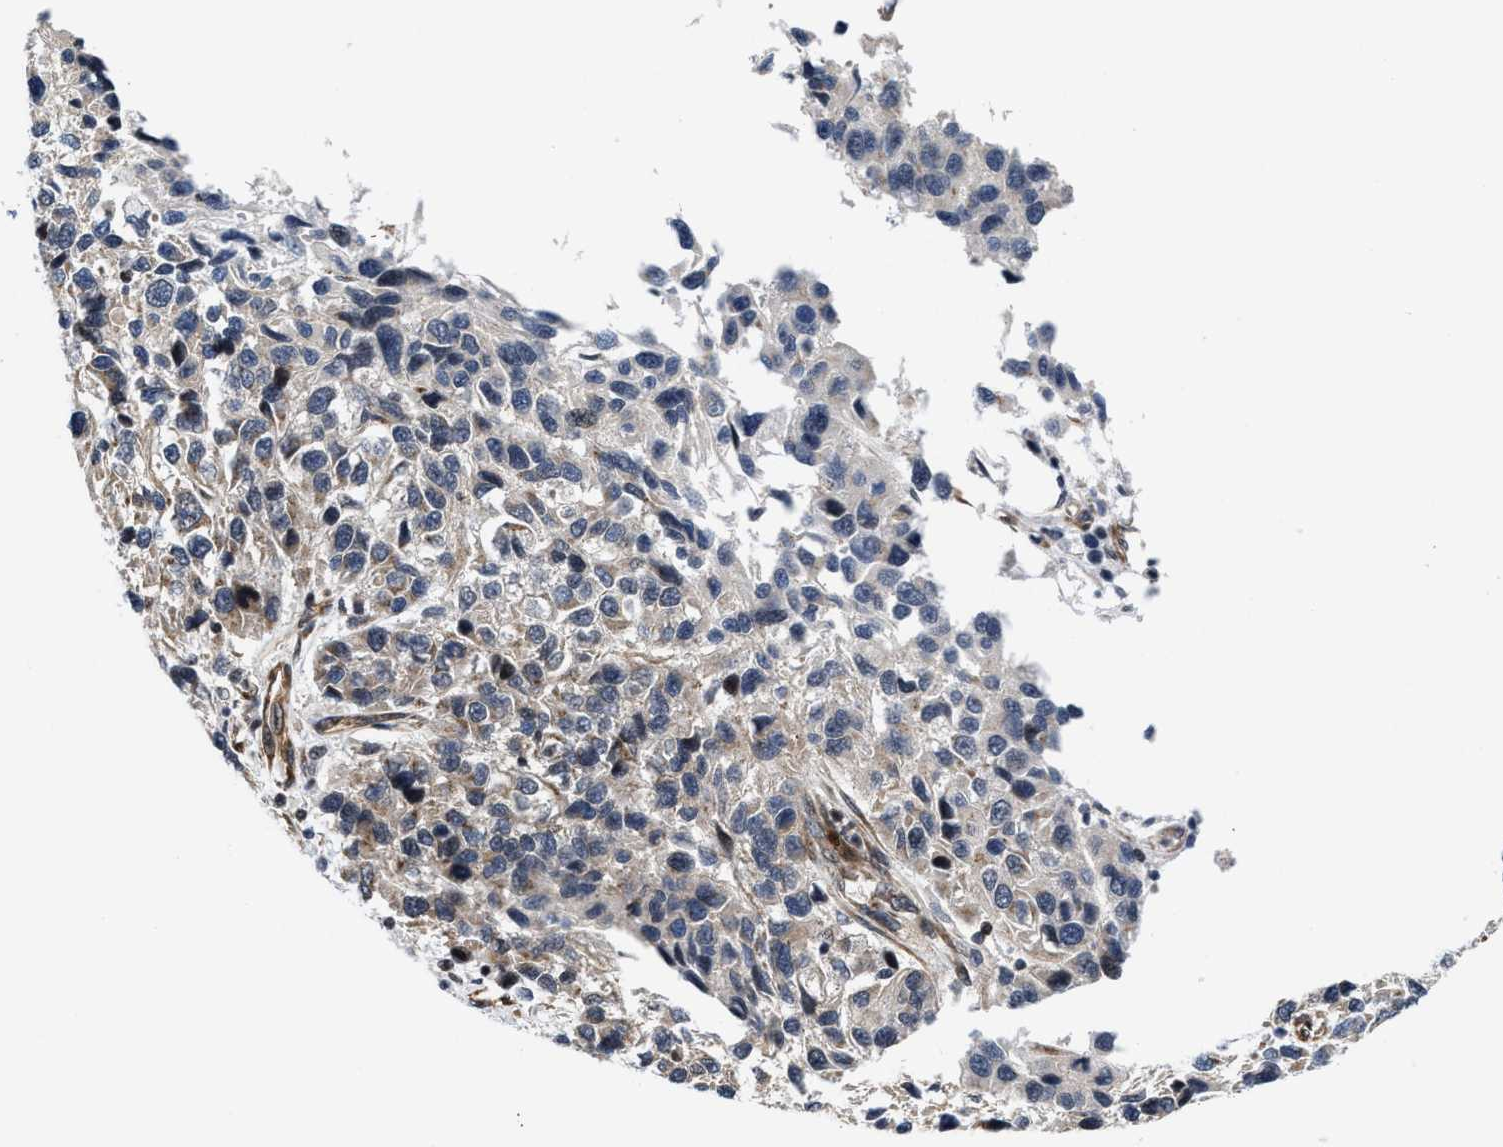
{"staining": {"intensity": "weak", "quantity": "<25%", "location": "cytoplasmic/membranous"}, "tissue": "melanoma", "cell_type": "Tumor cells", "image_type": "cancer", "snomed": [{"axis": "morphology", "description": "Malignant melanoma, NOS"}, {"axis": "topography", "description": "Skin"}], "caption": "Immunohistochemical staining of melanoma demonstrates no significant positivity in tumor cells. The staining was performed using DAB (3,3'-diaminobenzidine) to visualize the protein expression in brown, while the nuclei were stained in blue with hematoxylin (Magnification: 20x).", "gene": "TGFB1I1", "patient": {"sex": "male", "age": 53}}